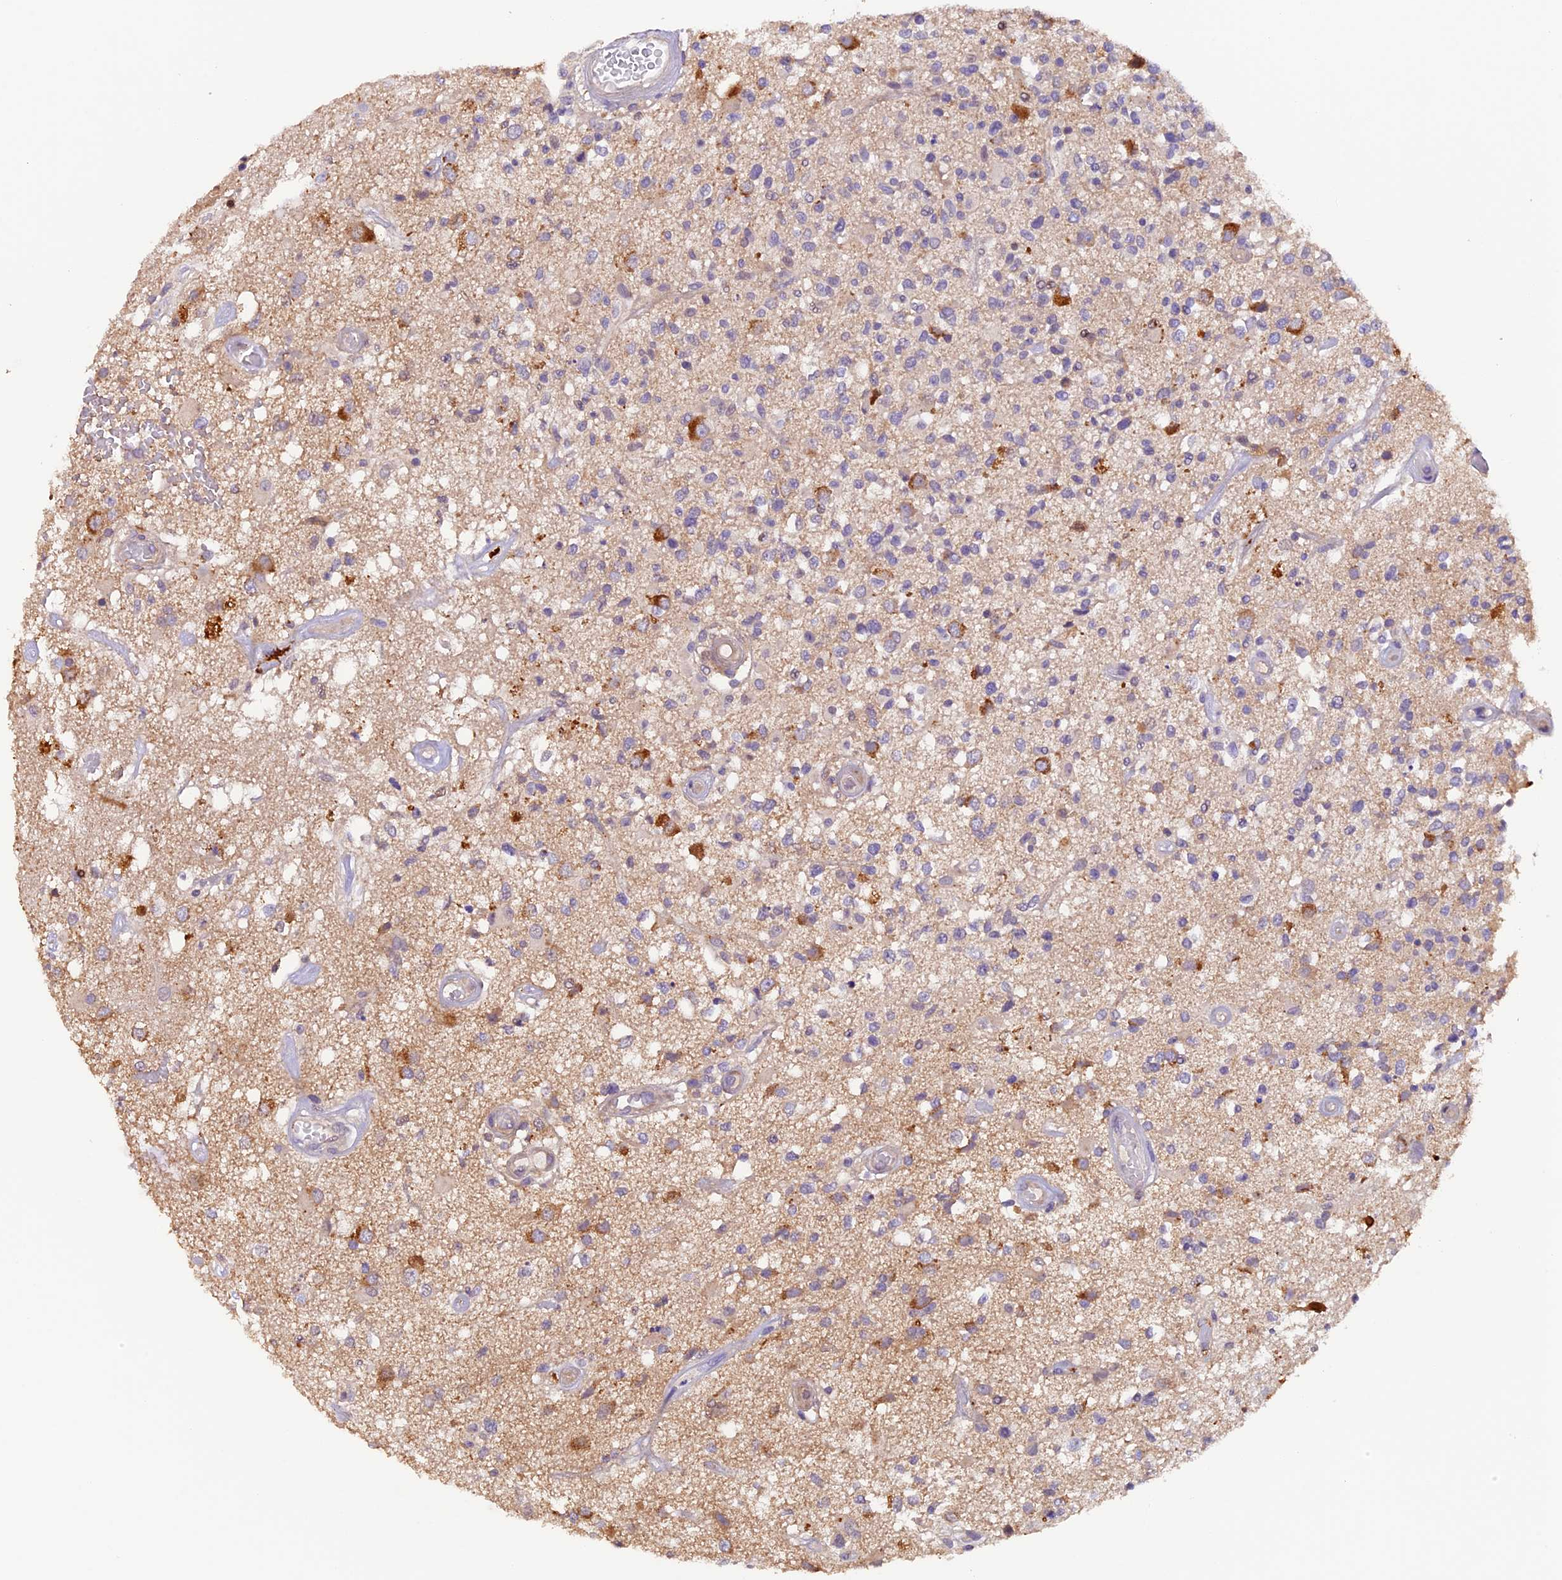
{"staining": {"intensity": "moderate", "quantity": "<25%", "location": "cytoplasmic/membranous"}, "tissue": "glioma", "cell_type": "Tumor cells", "image_type": "cancer", "snomed": [{"axis": "morphology", "description": "Glioma, malignant, High grade"}, {"axis": "morphology", "description": "Glioblastoma, NOS"}, {"axis": "topography", "description": "Brain"}], "caption": "Immunohistochemical staining of glioma displays low levels of moderate cytoplasmic/membranous positivity in about <25% of tumor cells. Immunohistochemistry stains the protein of interest in brown and the nuclei are stained blue.", "gene": "NCK2", "patient": {"sex": "male", "age": 60}}